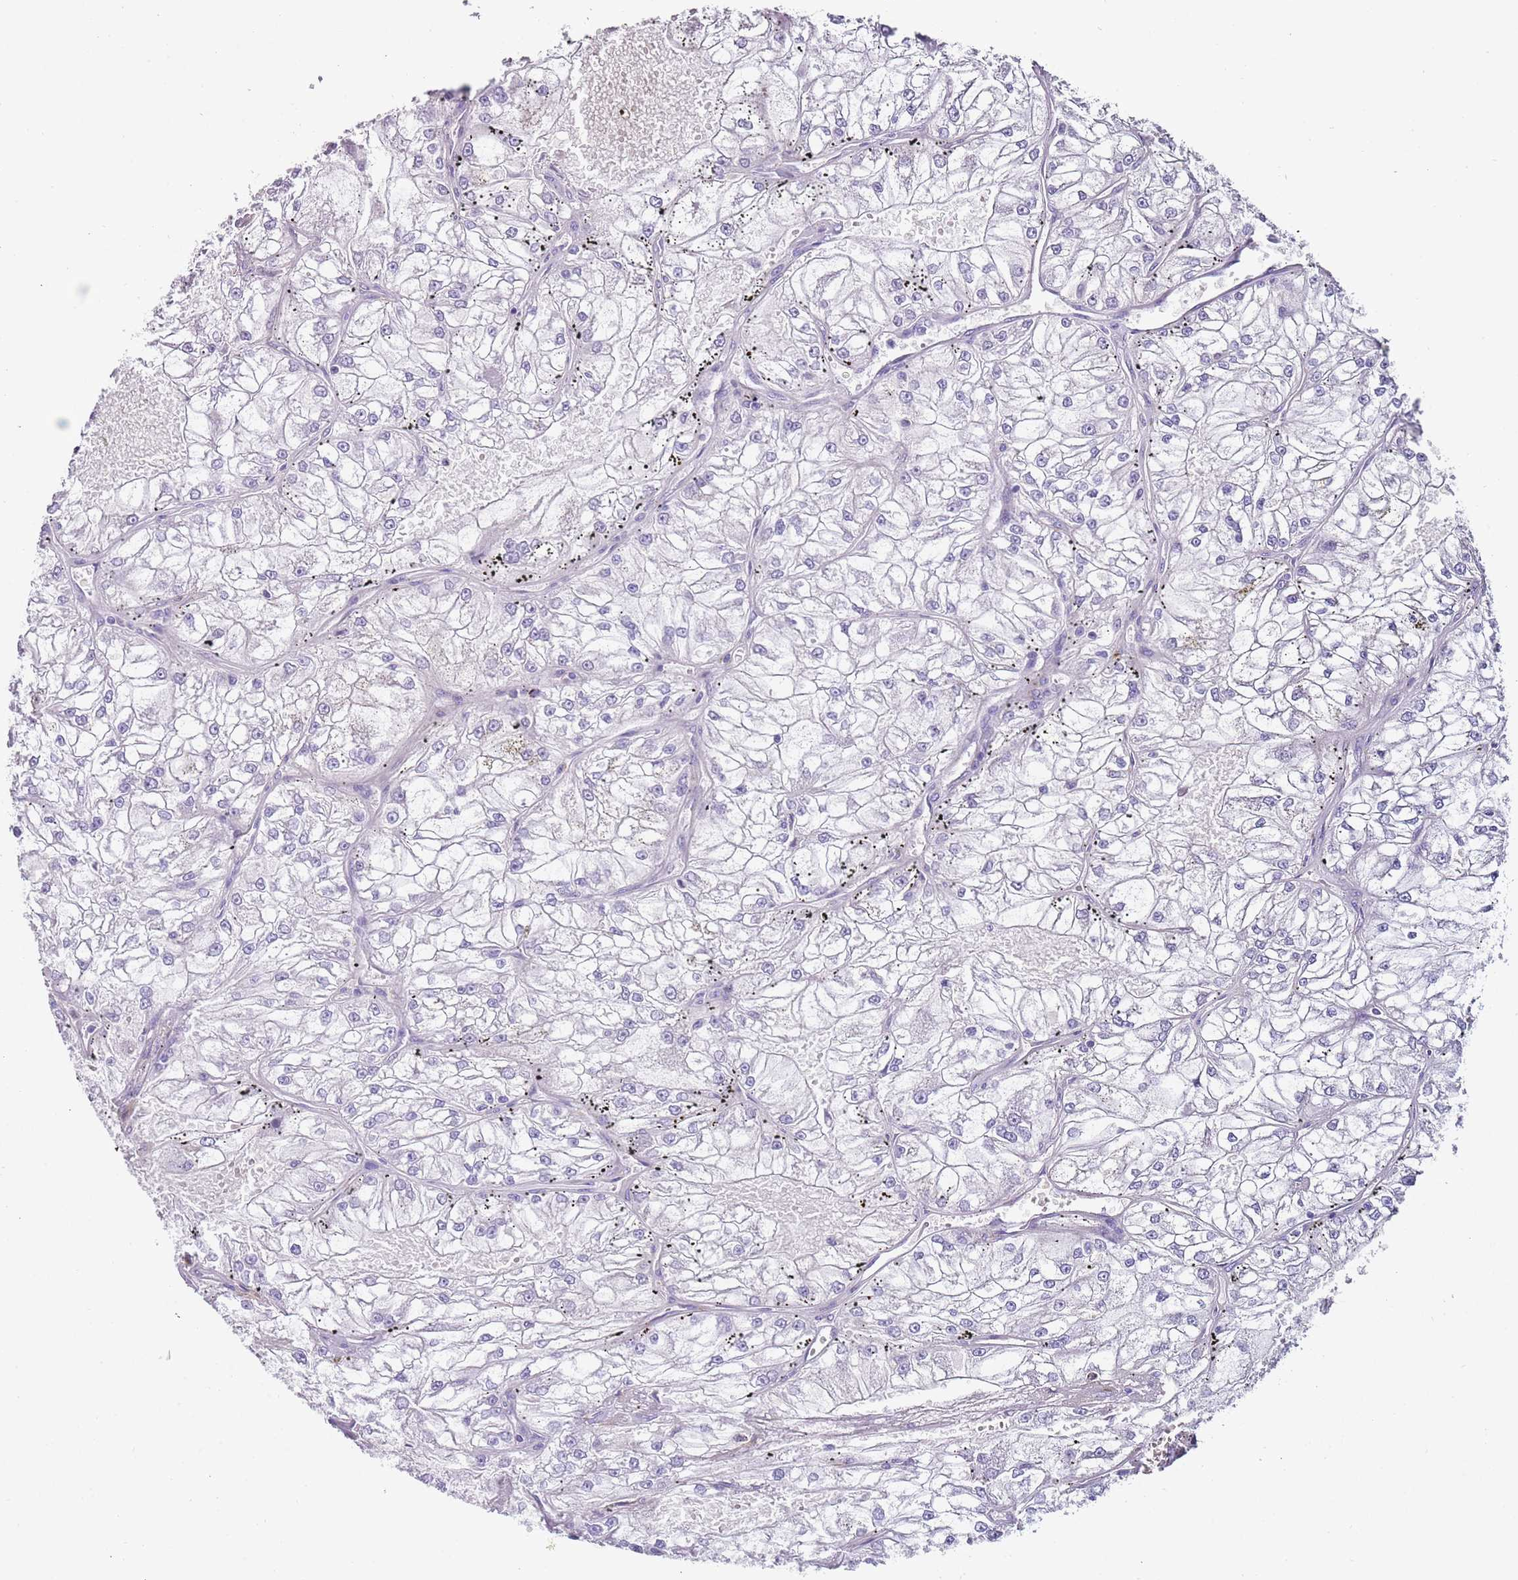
{"staining": {"intensity": "negative", "quantity": "none", "location": "none"}, "tissue": "renal cancer", "cell_type": "Tumor cells", "image_type": "cancer", "snomed": [{"axis": "morphology", "description": "Adenocarcinoma, NOS"}, {"axis": "topography", "description": "Kidney"}], "caption": "High magnification brightfield microscopy of renal cancer (adenocarcinoma) stained with DAB (brown) and counterstained with hematoxylin (blue): tumor cells show no significant positivity.", "gene": "LRRN3", "patient": {"sex": "female", "age": 72}}